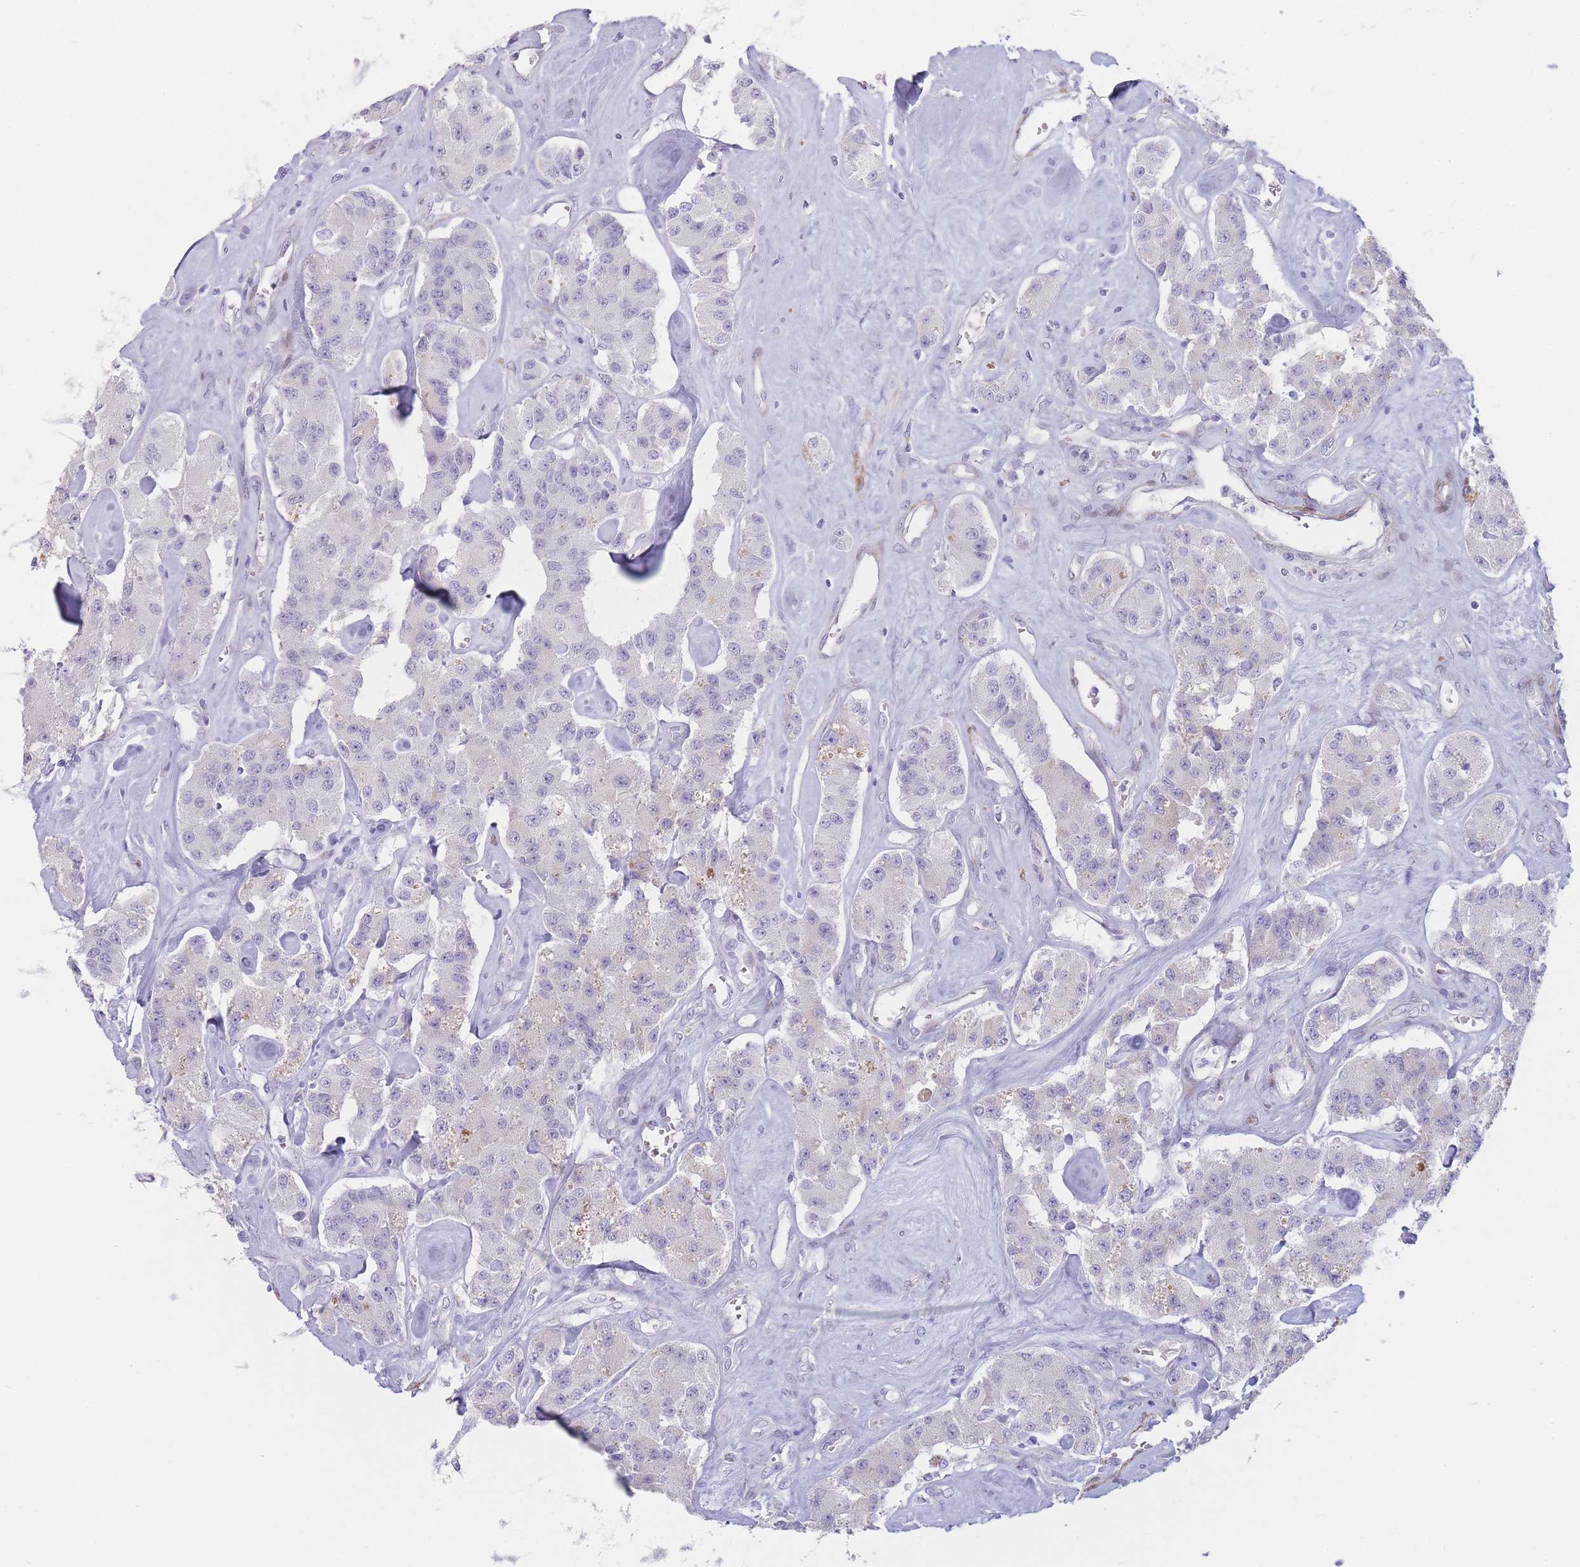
{"staining": {"intensity": "negative", "quantity": "none", "location": "none"}, "tissue": "carcinoid", "cell_type": "Tumor cells", "image_type": "cancer", "snomed": [{"axis": "morphology", "description": "Carcinoid, malignant, NOS"}, {"axis": "topography", "description": "Pancreas"}], "caption": "An immunohistochemistry (IHC) histopathology image of carcinoid is shown. There is no staining in tumor cells of carcinoid.", "gene": "IFNA6", "patient": {"sex": "male", "age": 41}}